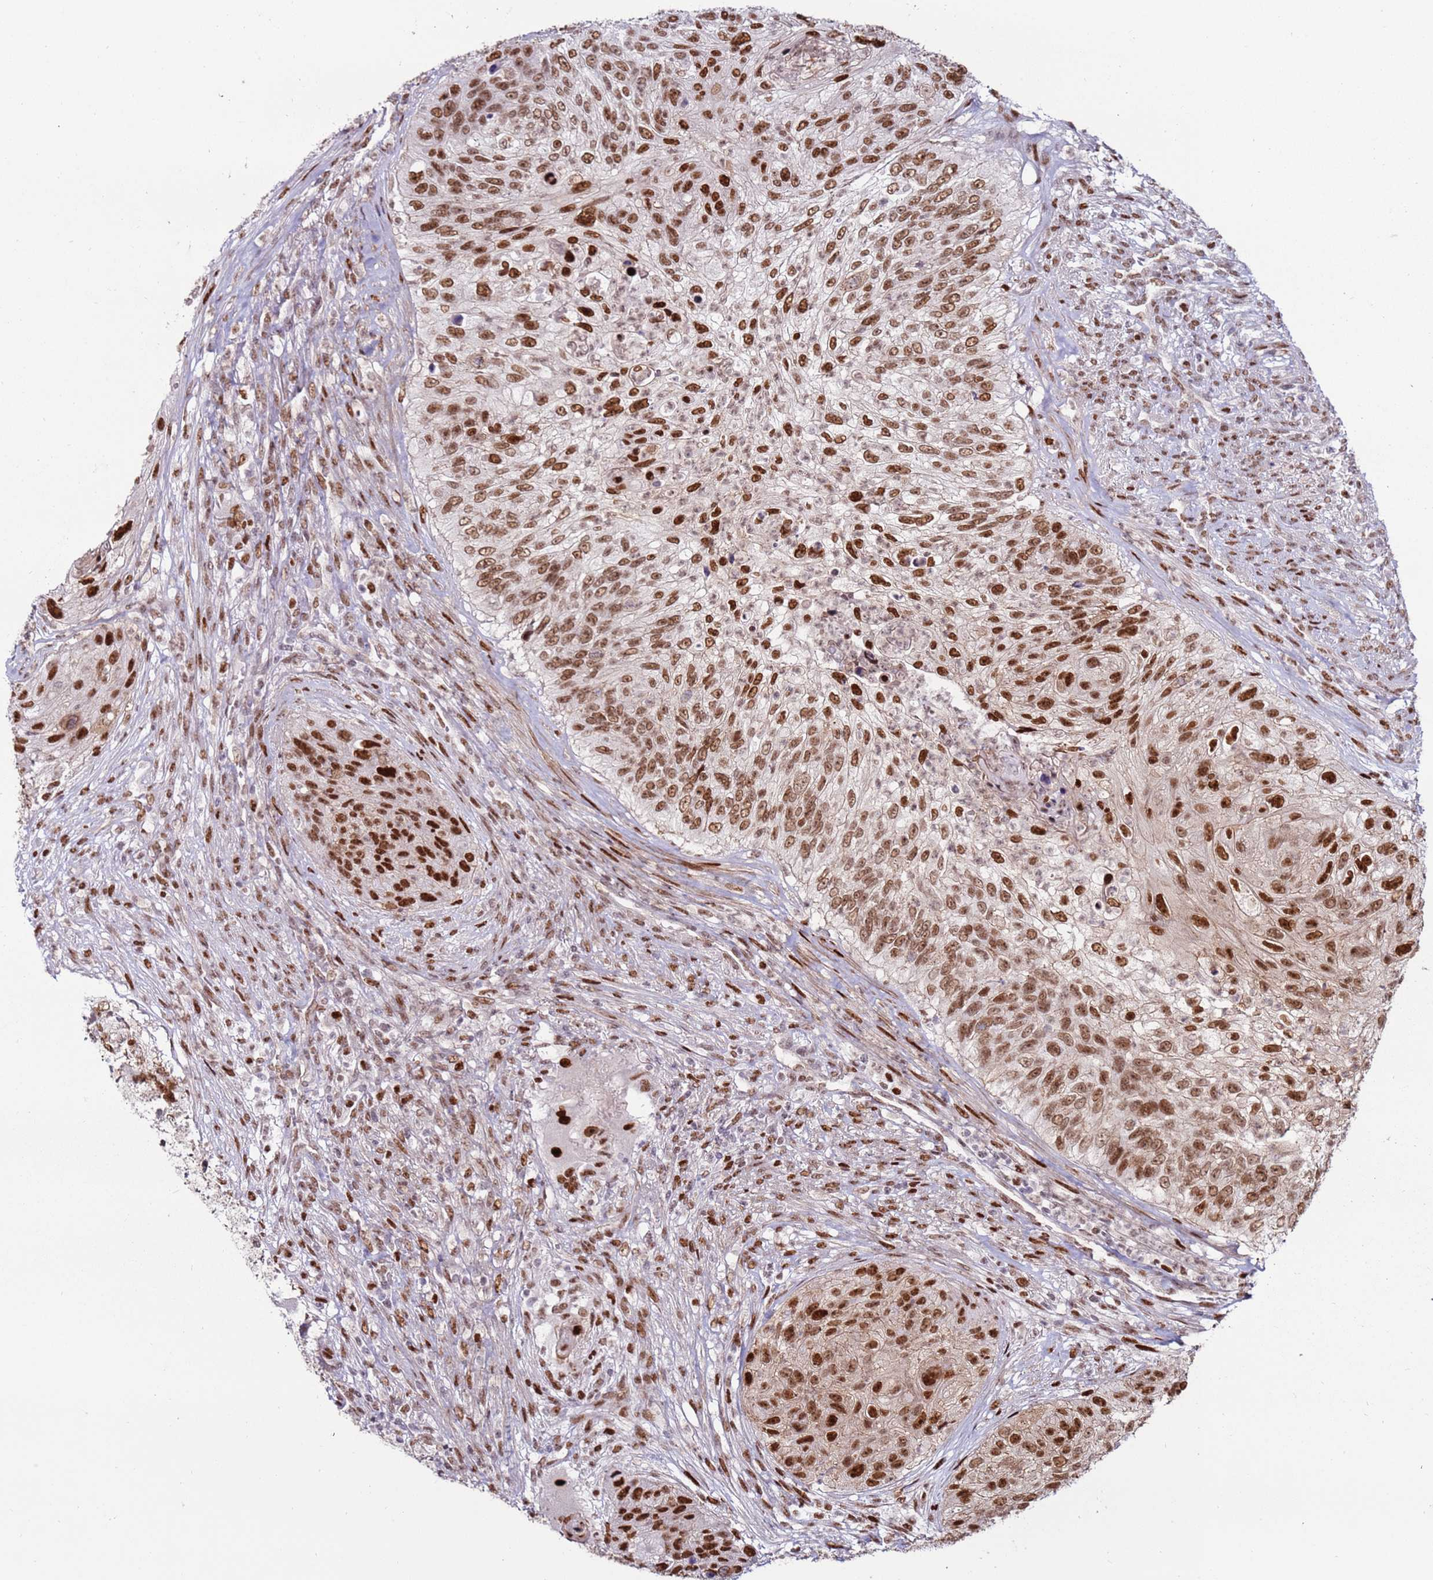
{"staining": {"intensity": "strong", "quantity": ">75%", "location": "nuclear"}, "tissue": "urothelial cancer", "cell_type": "Tumor cells", "image_type": "cancer", "snomed": [{"axis": "morphology", "description": "Urothelial carcinoma, High grade"}, {"axis": "topography", "description": "Urinary bladder"}], "caption": "The histopathology image exhibits immunohistochemical staining of high-grade urothelial carcinoma. There is strong nuclear positivity is present in about >75% of tumor cells. (brown staining indicates protein expression, while blue staining denotes nuclei).", "gene": "KPNA4", "patient": {"sex": "female", "age": 60}}